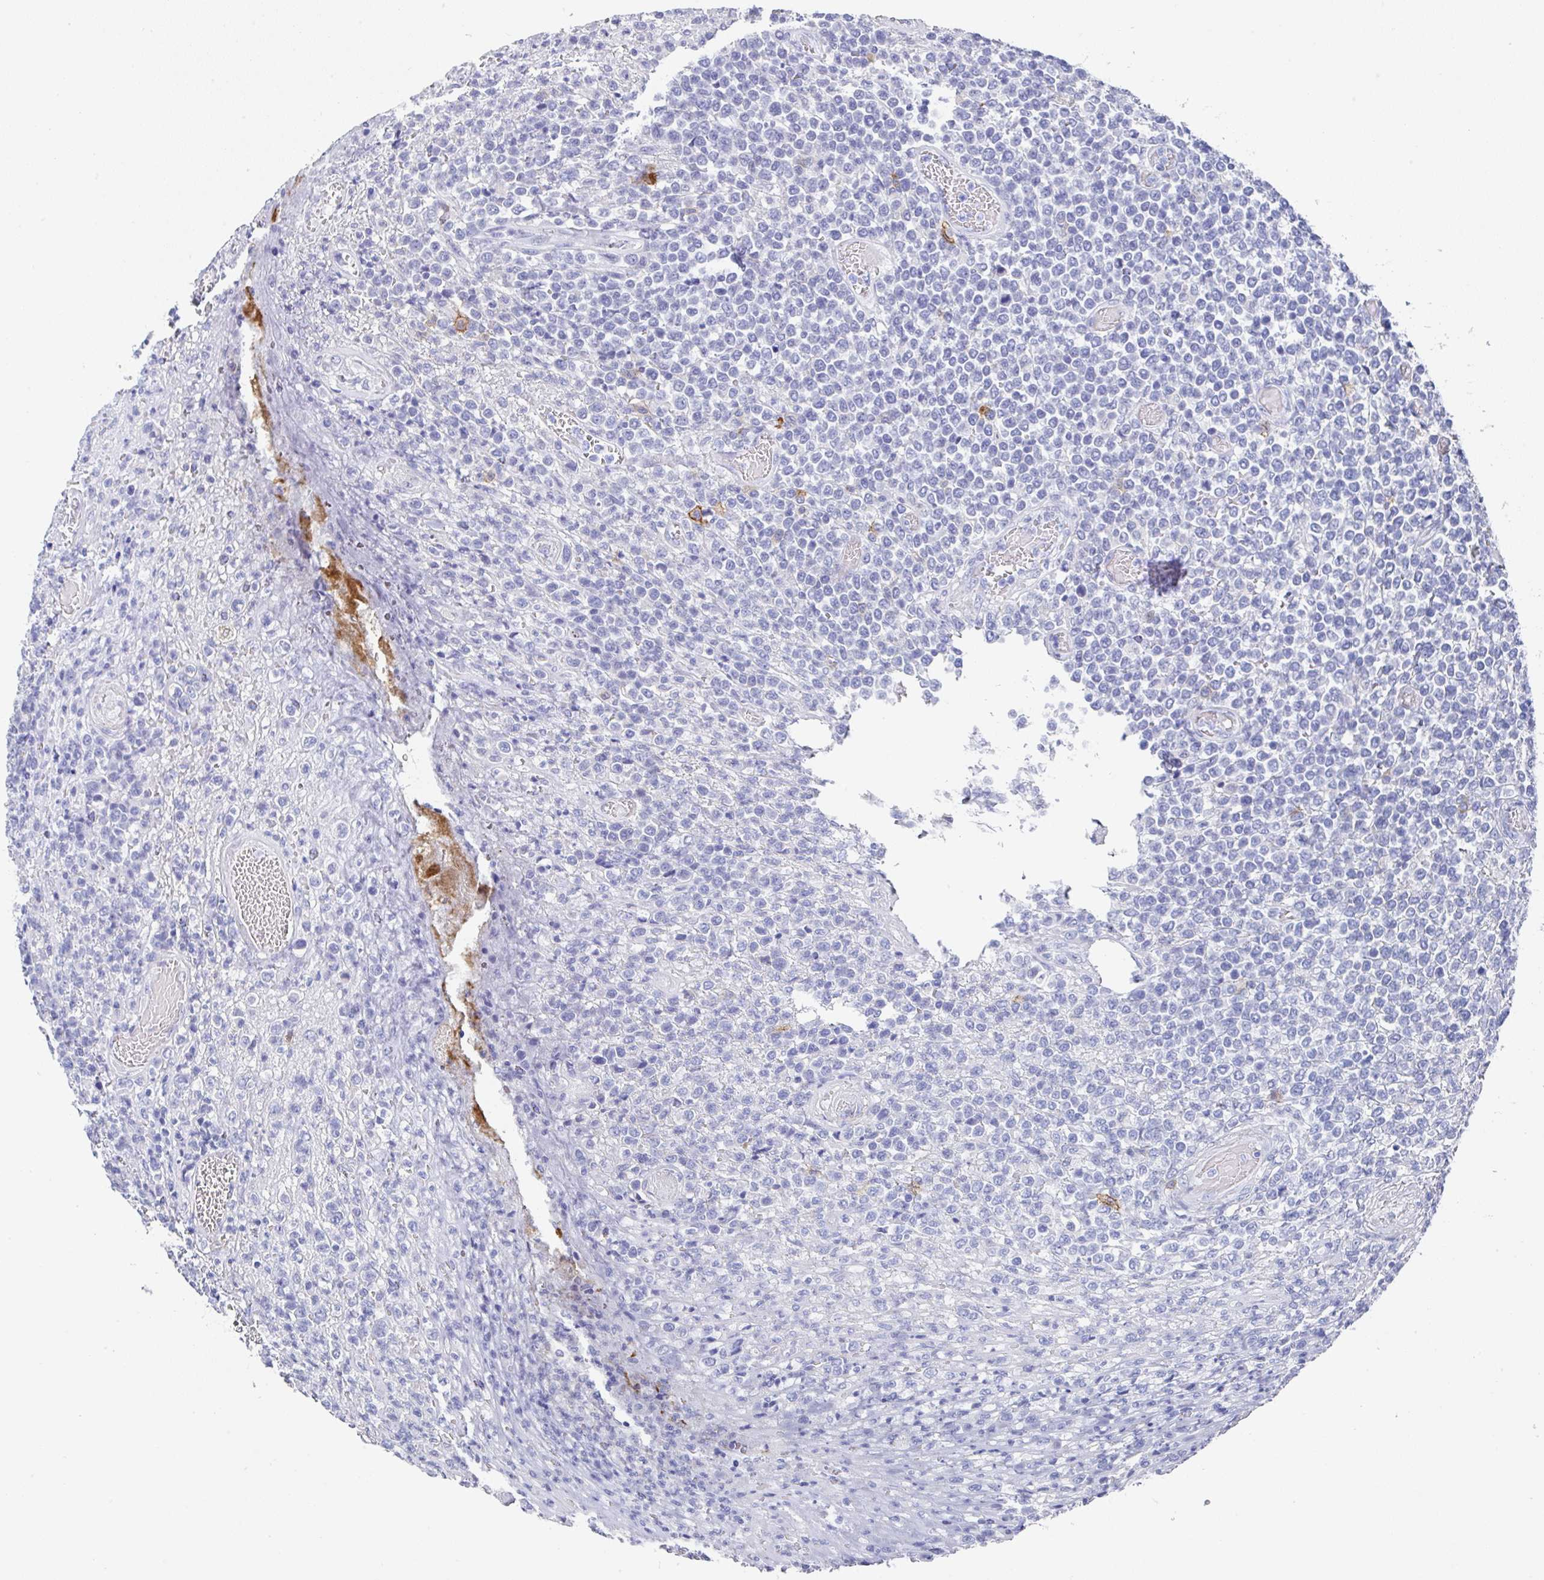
{"staining": {"intensity": "negative", "quantity": "none", "location": "none"}, "tissue": "lymphoma", "cell_type": "Tumor cells", "image_type": "cancer", "snomed": [{"axis": "morphology", "description": "Malignant lymphoma, non-Hodgkin's type, High grade"}, {"axis": "topography", "description": "Soft tissue"}], "caption": "The histopathology image shows no staining of tumor cells in lymphoma.", "gene": "TNFRSF8", "patient": {"sex": "female", "age": 56}}